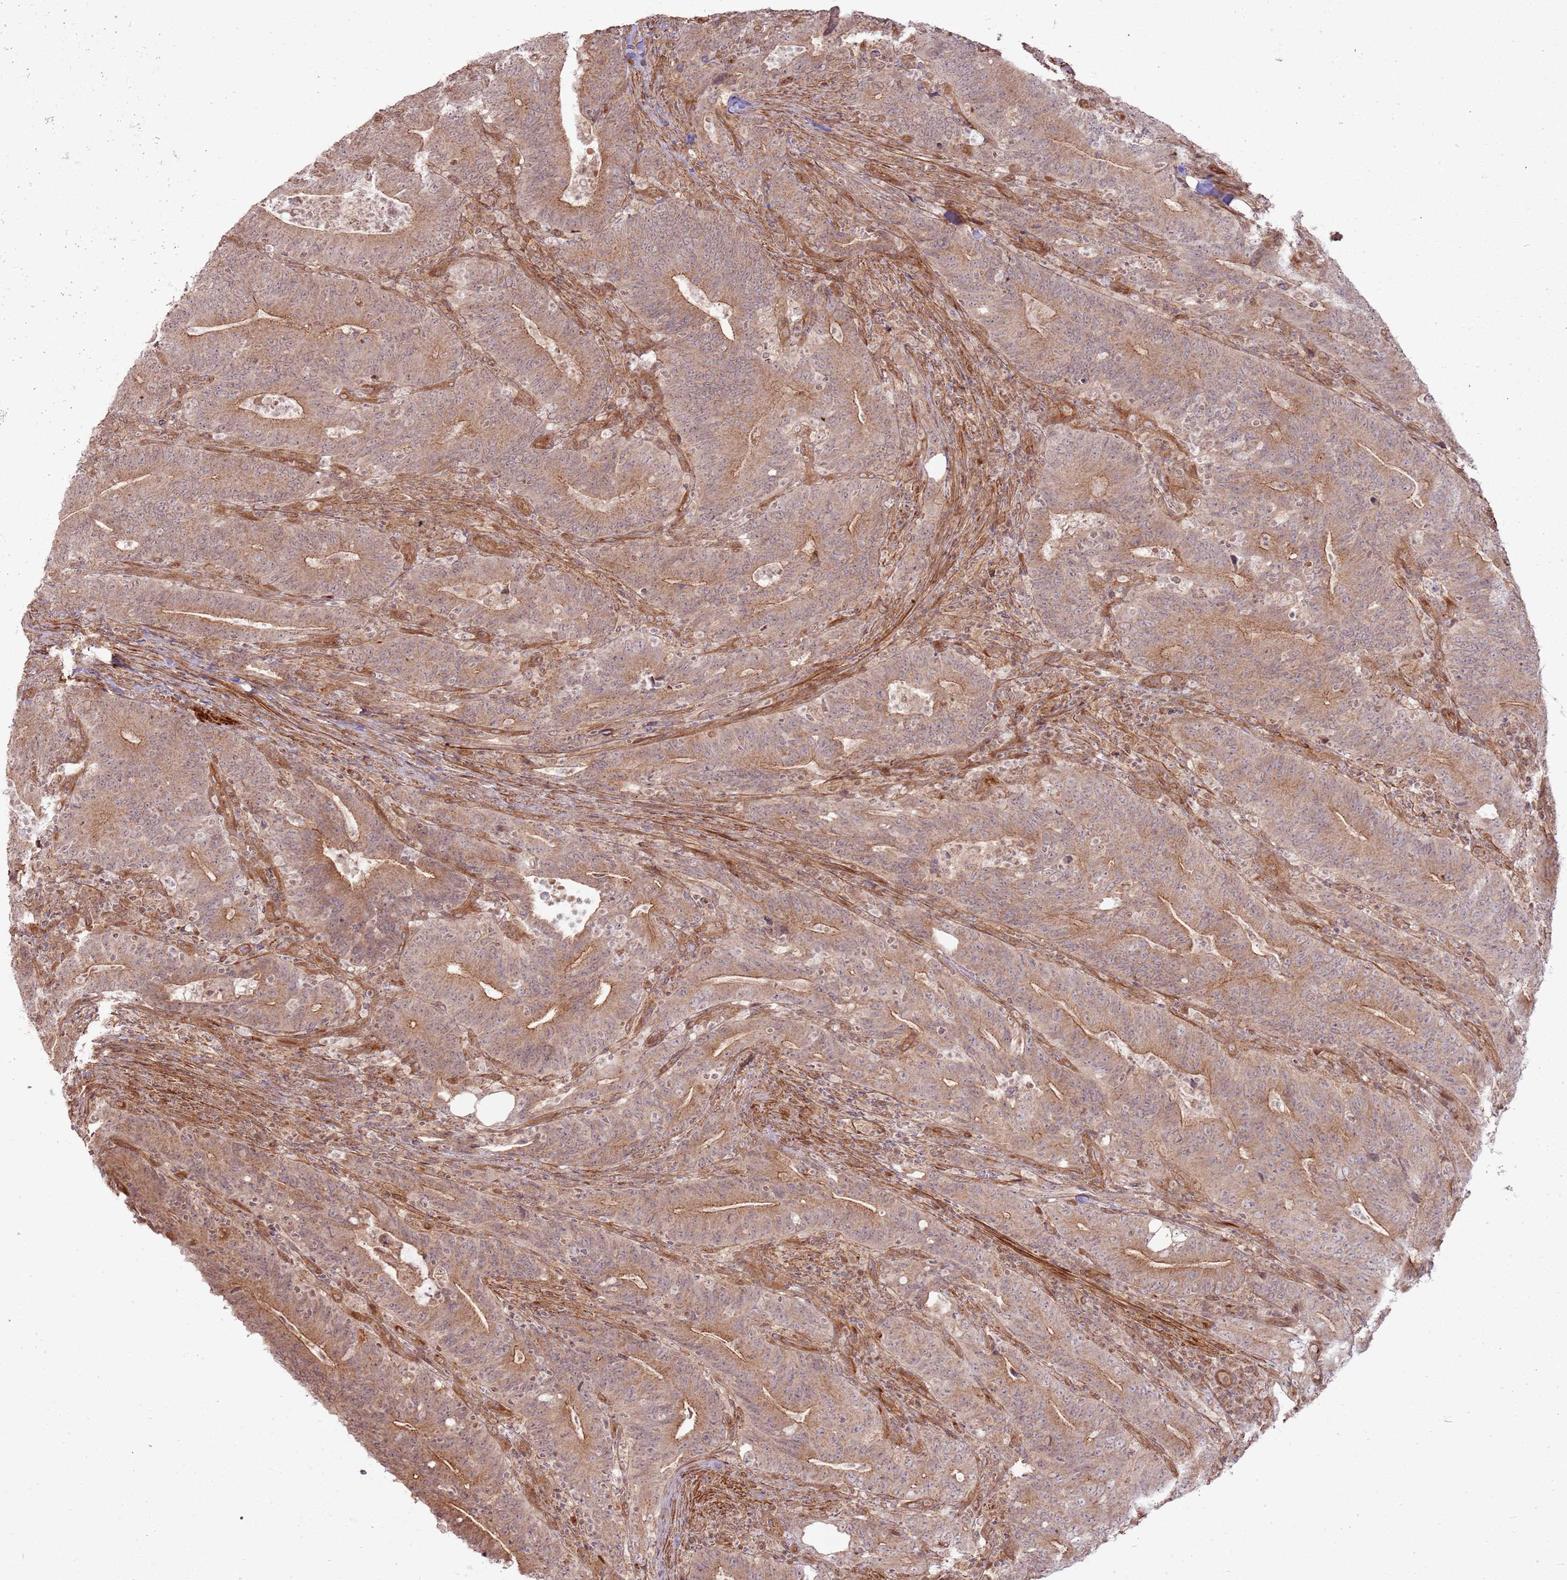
{"staining": {"intensity": "moderate", "quantity": ">75%", "location": "cytoplasmic/membranous"}, "tissue": "colorectal cancer", "cell_type": "Tumor cells", "image_type": "cancer", "snomed": [{"axis": "morphology", "description": "Adenocarcinoma, NOS"}, {"axis": "topography", "description": "Colon"}], "caption": "This is an image of IHC staining of colorectal cancer (adenocarcinoma), which shows moderate expression in the cytoplasmic/membranous of tumor cells.", "gene": "ZNF623", "patient": {"sex": "female", "age": 66}}